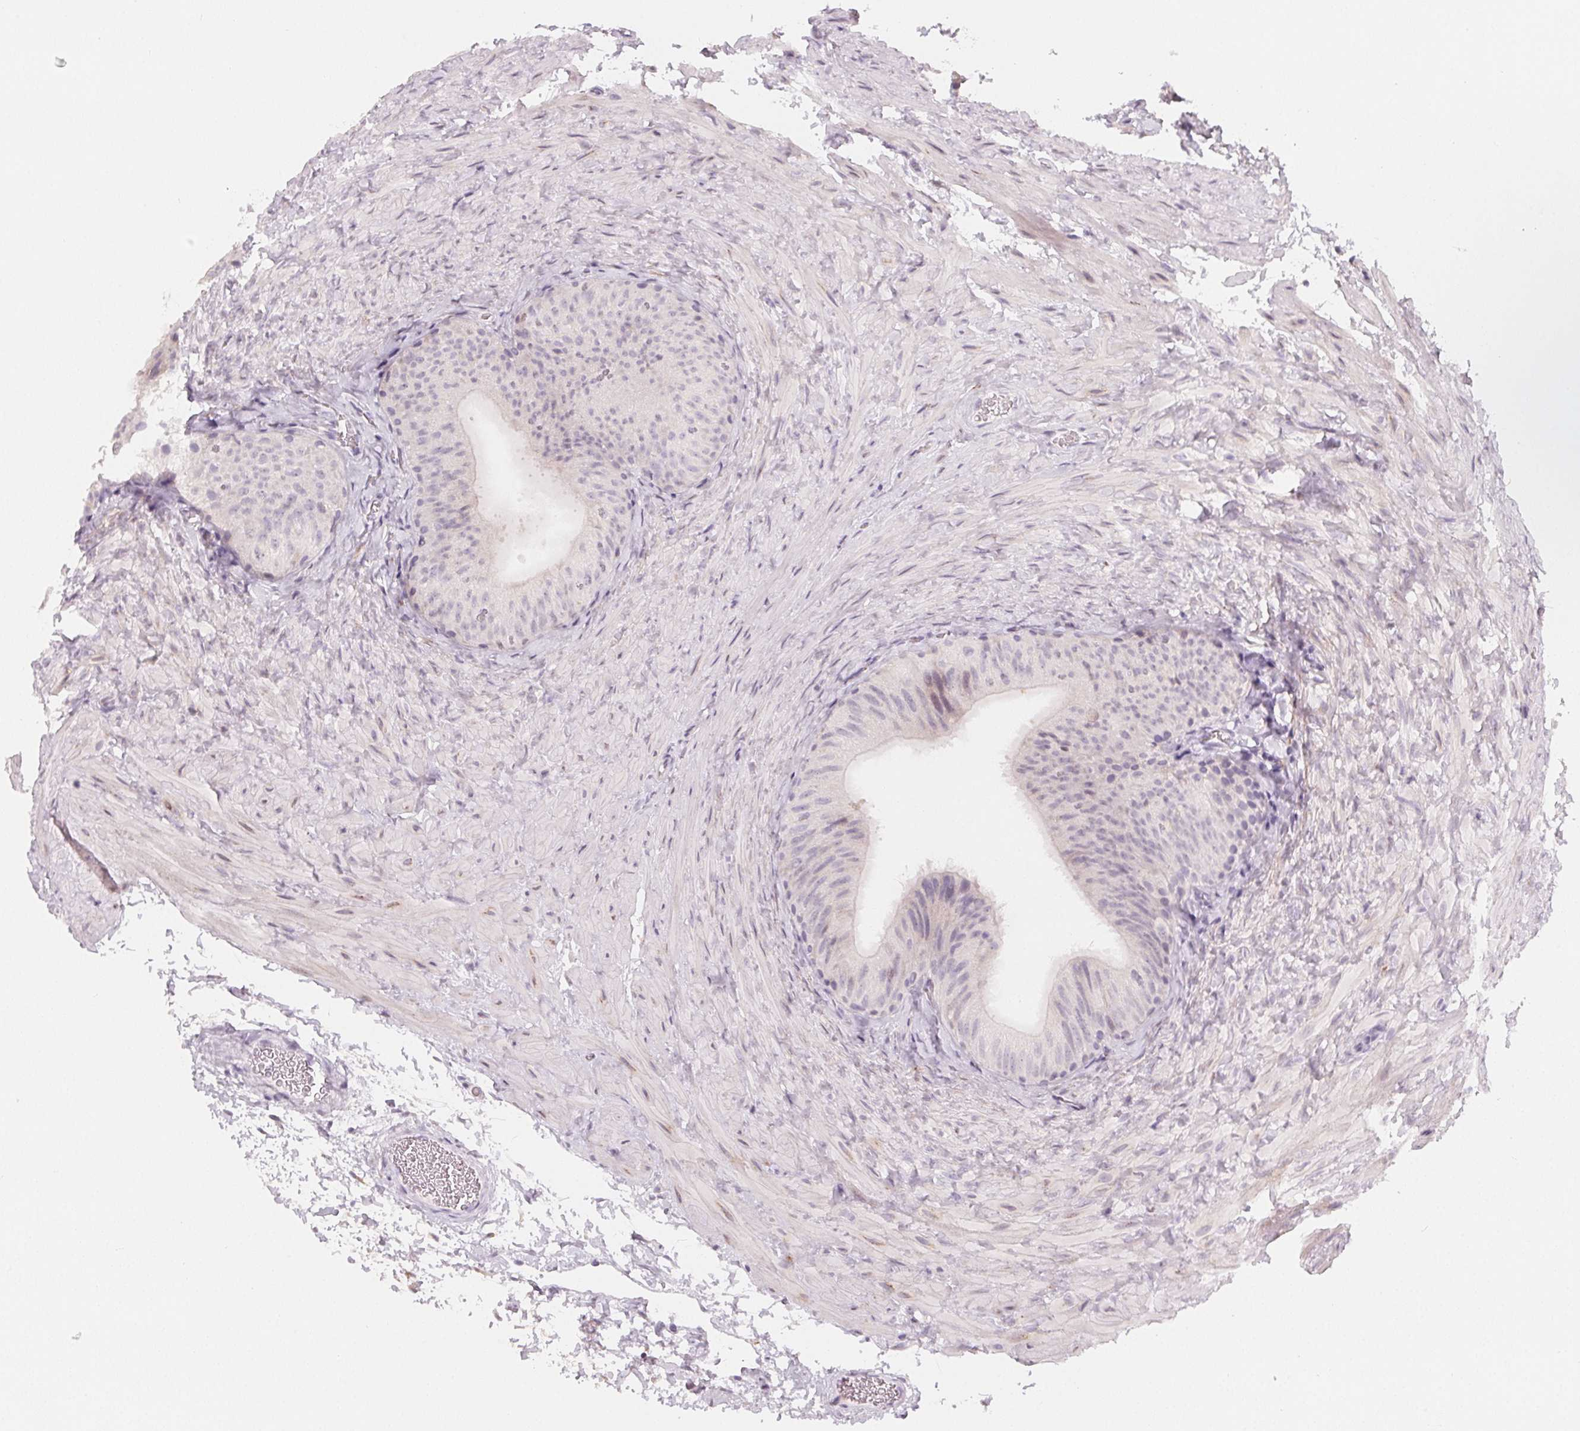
{"staining": {"intensity": "negative", "quantity": "none", "location": "none"}, "tissue": "epididymis", "cell_type": "Glandular cells", "image_type": "normal", "snomed": [{"axis": "morphology", "description": "Normal tissue, NOS"}, {"axis": "topography", "description": "Epididymis, spermatic cord, NOS"}, {"axis": "topography", "description": "Epididymis"}], "caption": "IHC of unremarkable epididymis shows no positivity in glandular cells.", "gene": "CCDC96", "patient": {"sex": "male", "age": 31}}